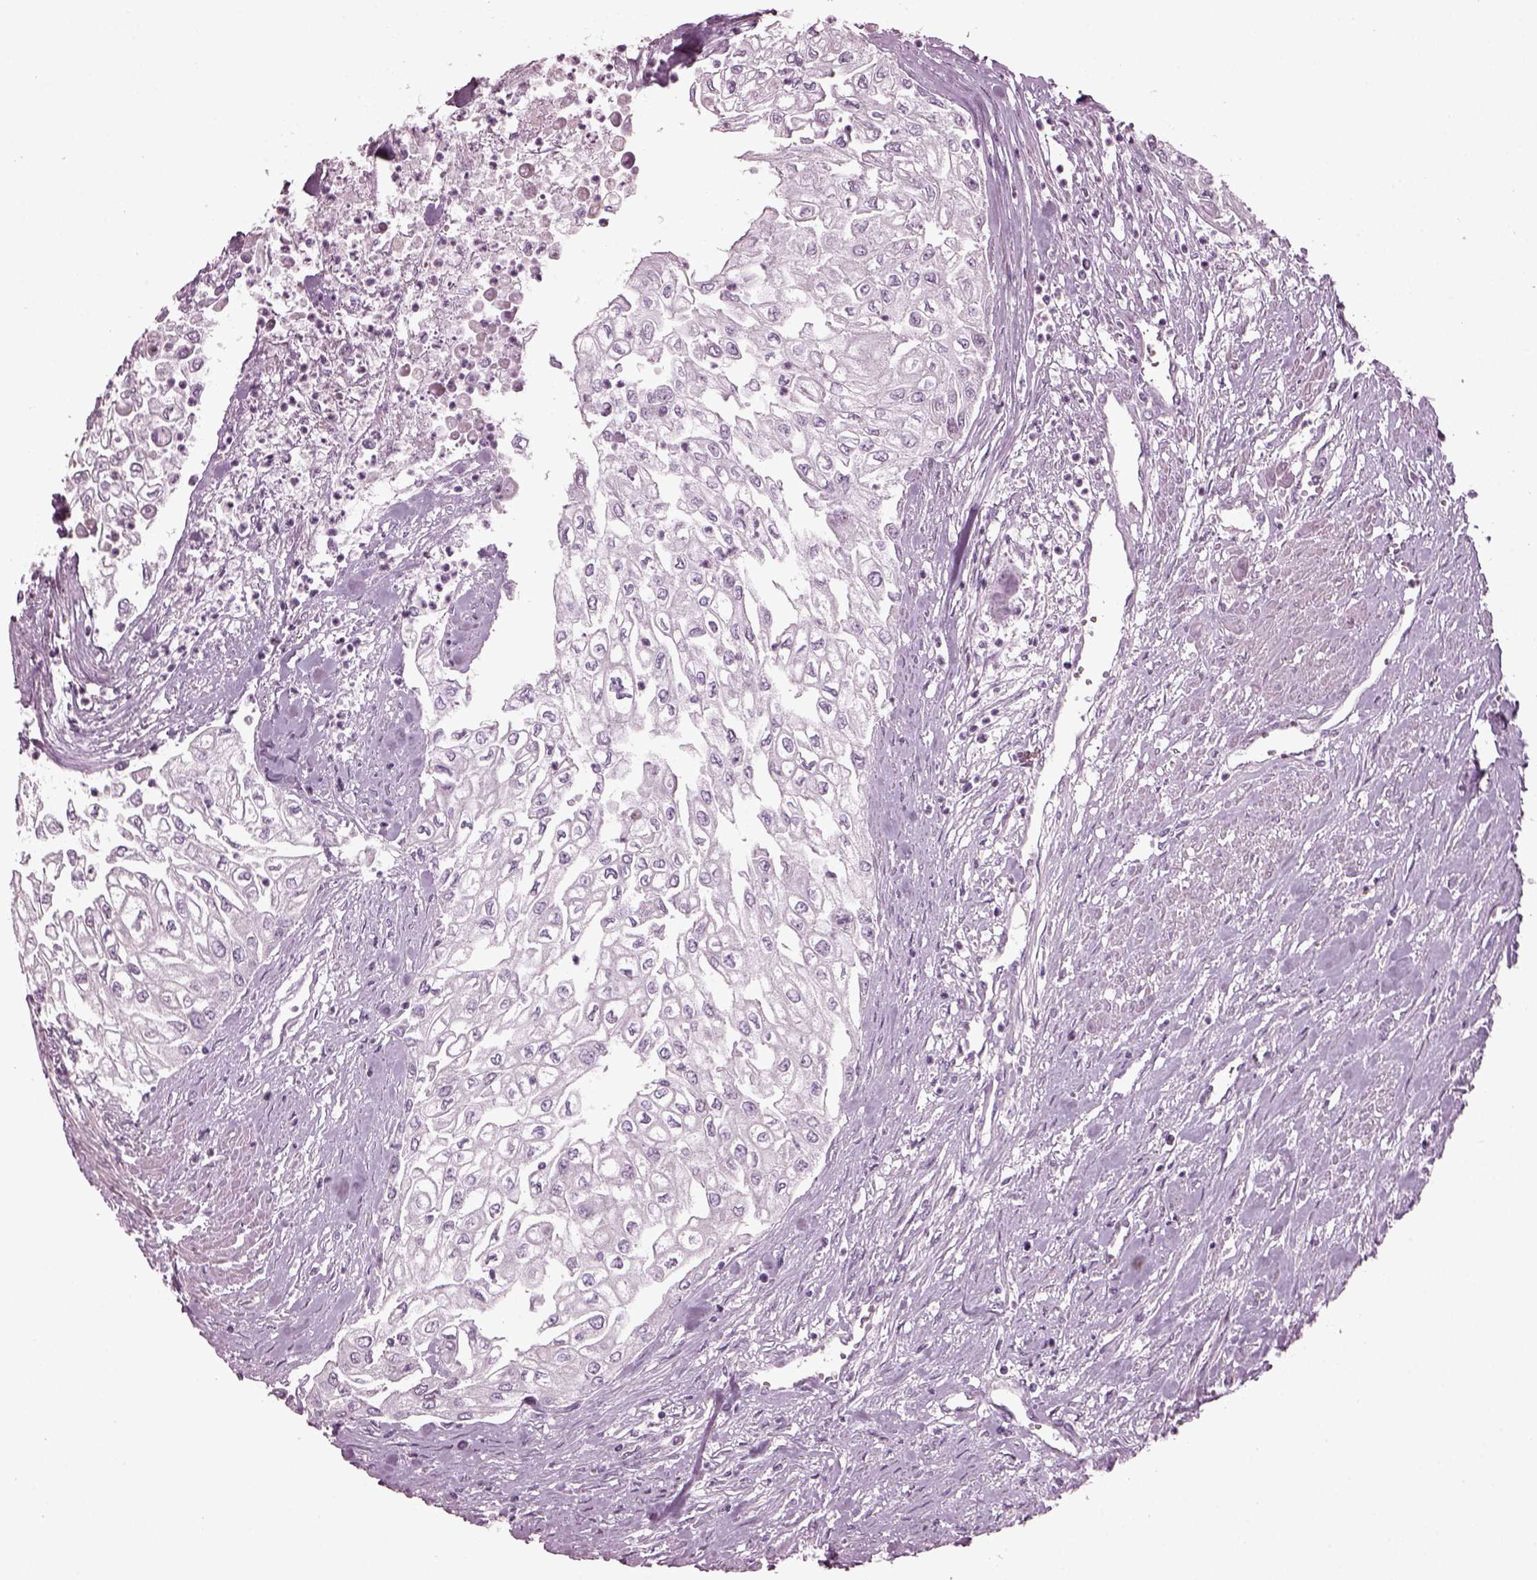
{"staining": {"intensity": "negative", "quantity": "none", "location": "none"}, "tissue": "urothelial cancer", "cell_type": "Tumor cells", "image_type": "cancer", "snomed": [{"axis": "morphology", "description": "Urothelial carcinoma, High grade"}, {"axis": "topography", "description": "Urinary bladder"}], "caption": "Protein analysis of urothelial cancer shows no significant positivity in tumor cells. (Brightfield microscopy of DAB (3,3'-diaminobenzidine) IHC at high magnification).", "gene": "DPYSL5", "patient": {"sex": "male", "age": 62}}